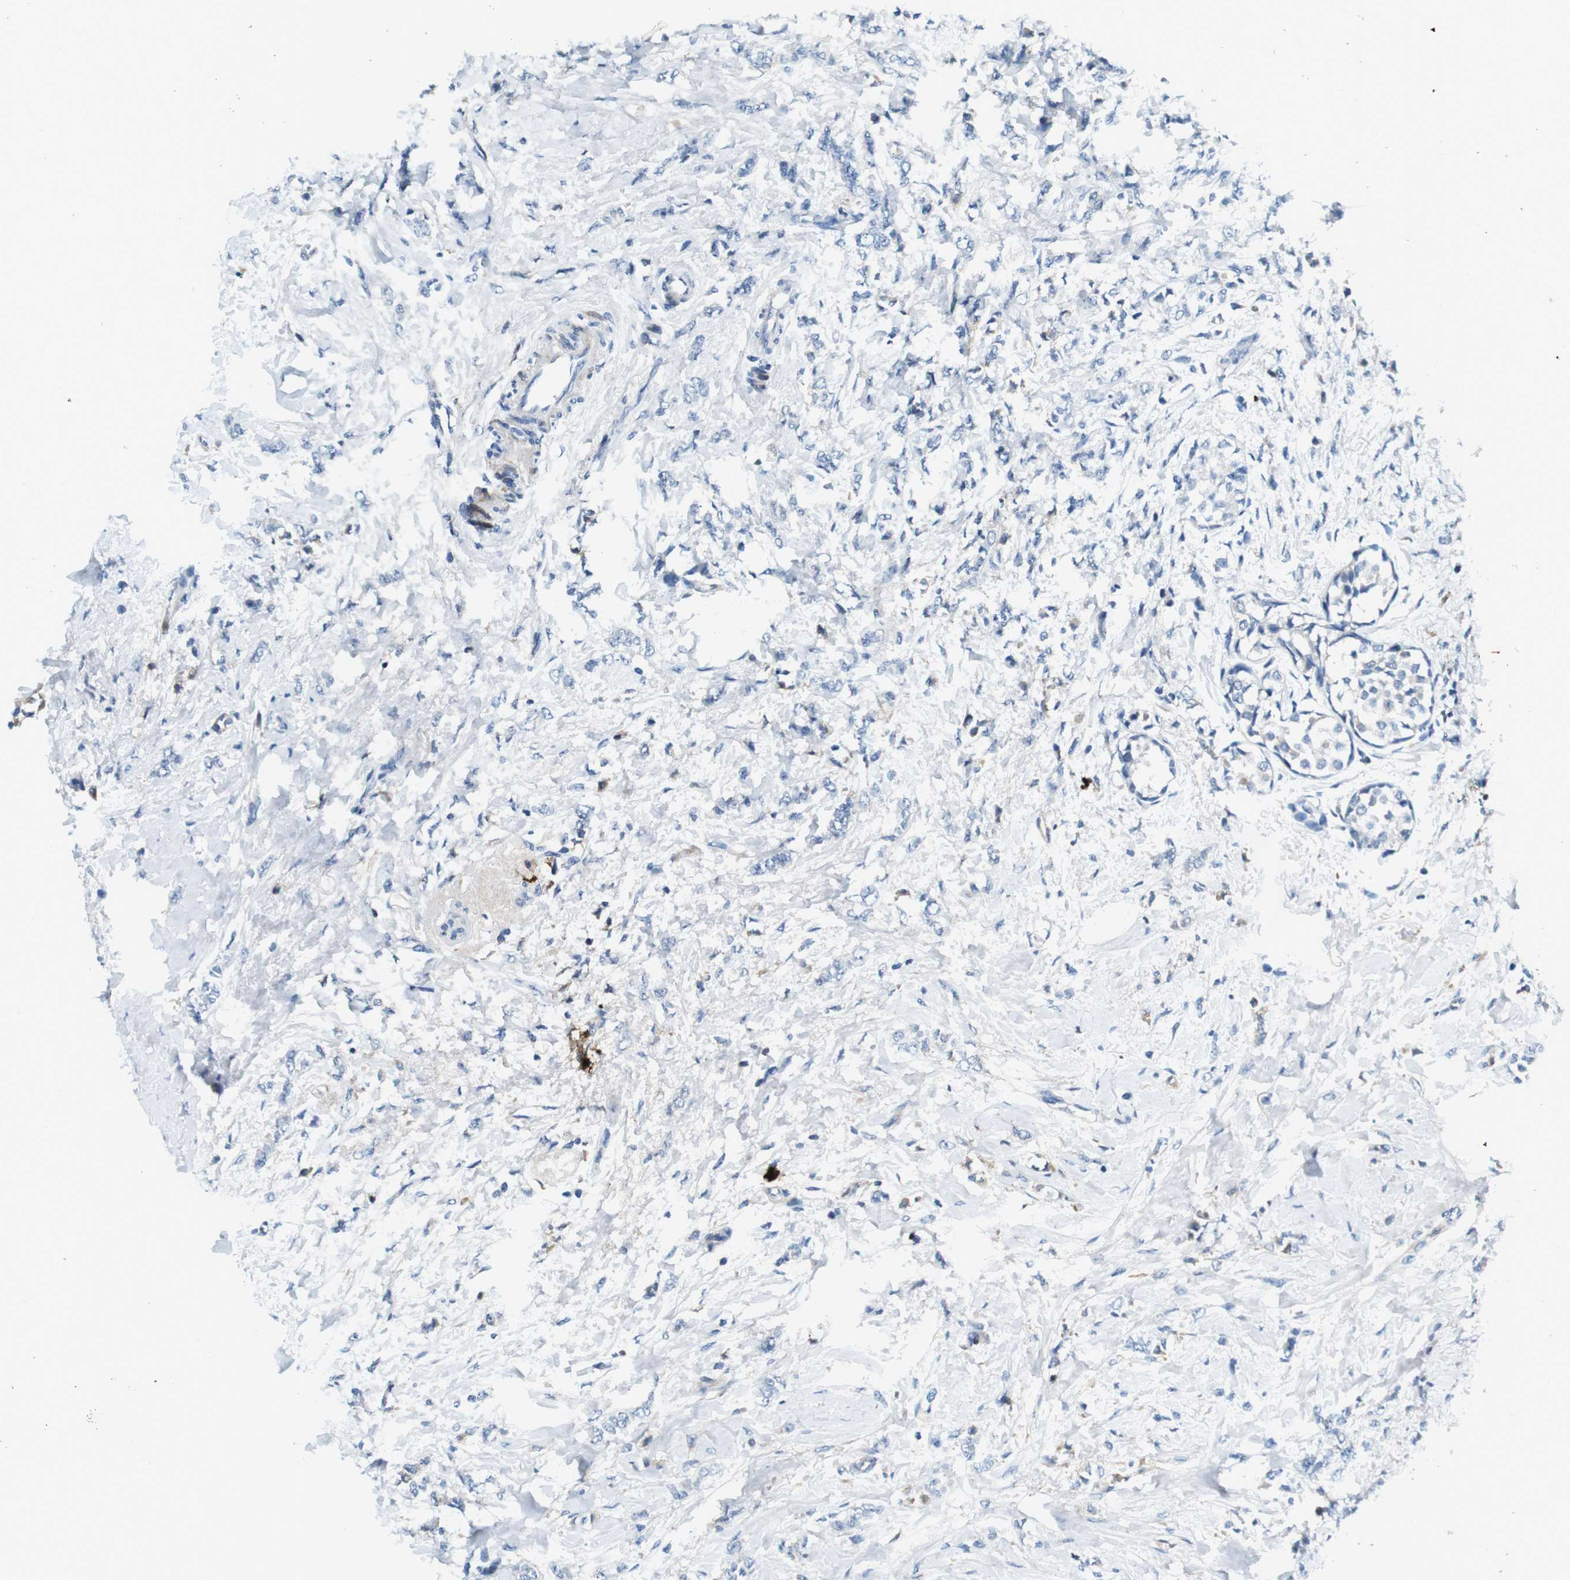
{"staining": {"intensity": "negative", "quantity": "none", "location": "none"}, "tissue": "breast cancer", "cell_type": "Tumor cells", "image_type": "cancer", "snomed": [{"axis": "morphology", "description": "Lobular carcinoma, in situ"}, {"axis": "morphology", "description": "Lobular carcinoma"}, {"axis": "topography", "description": "Breast"}], "caption": "Immunohistochemistry (IHC) of breast cancer (lobular carcinoma in situ) reveals no expression in tumor cells.", "gene": "IGHD", "patient": {"sex": "female", "age": 41}}